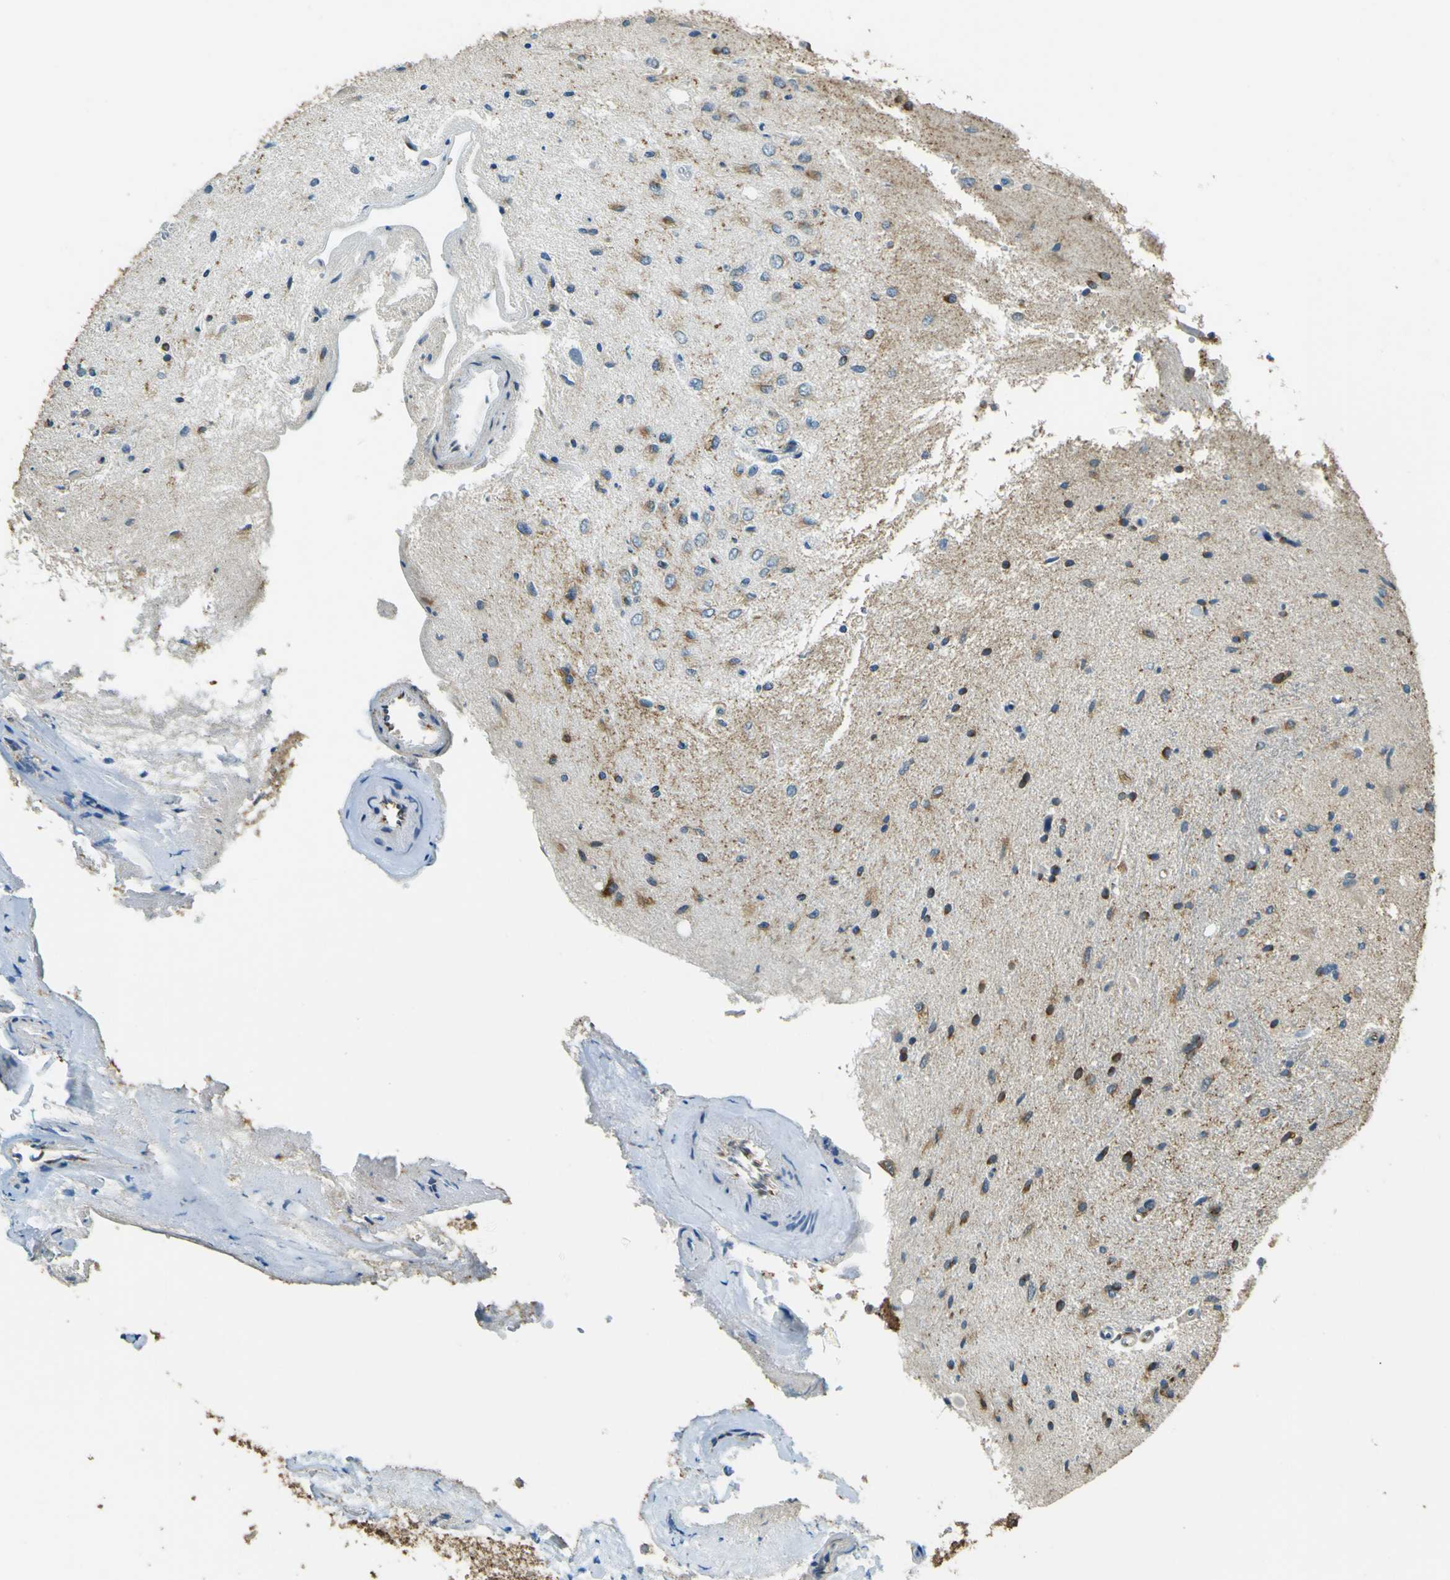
{"staining": {"intensity": "moderate", "quantity": "25%-75%", "location": "cytoplasmic/membranous"}, "tissue": "glioma", "cell_type": "Tumor cells", "image_type": "cancer", "snomed": [{"axis": "morphology", "description": "Glioma, malignant, Low grade"}, {"axis": "topography", "description": "Brain"}], "caption": "This is a photomicrograph of immunohistochemistry (IHC) staining of glioma, which shows moderate staining in the cytoplasmic/membranous of tumor cells.", "gene": "GOLGA1", "patient": {"sex": "male", "age": 77}}